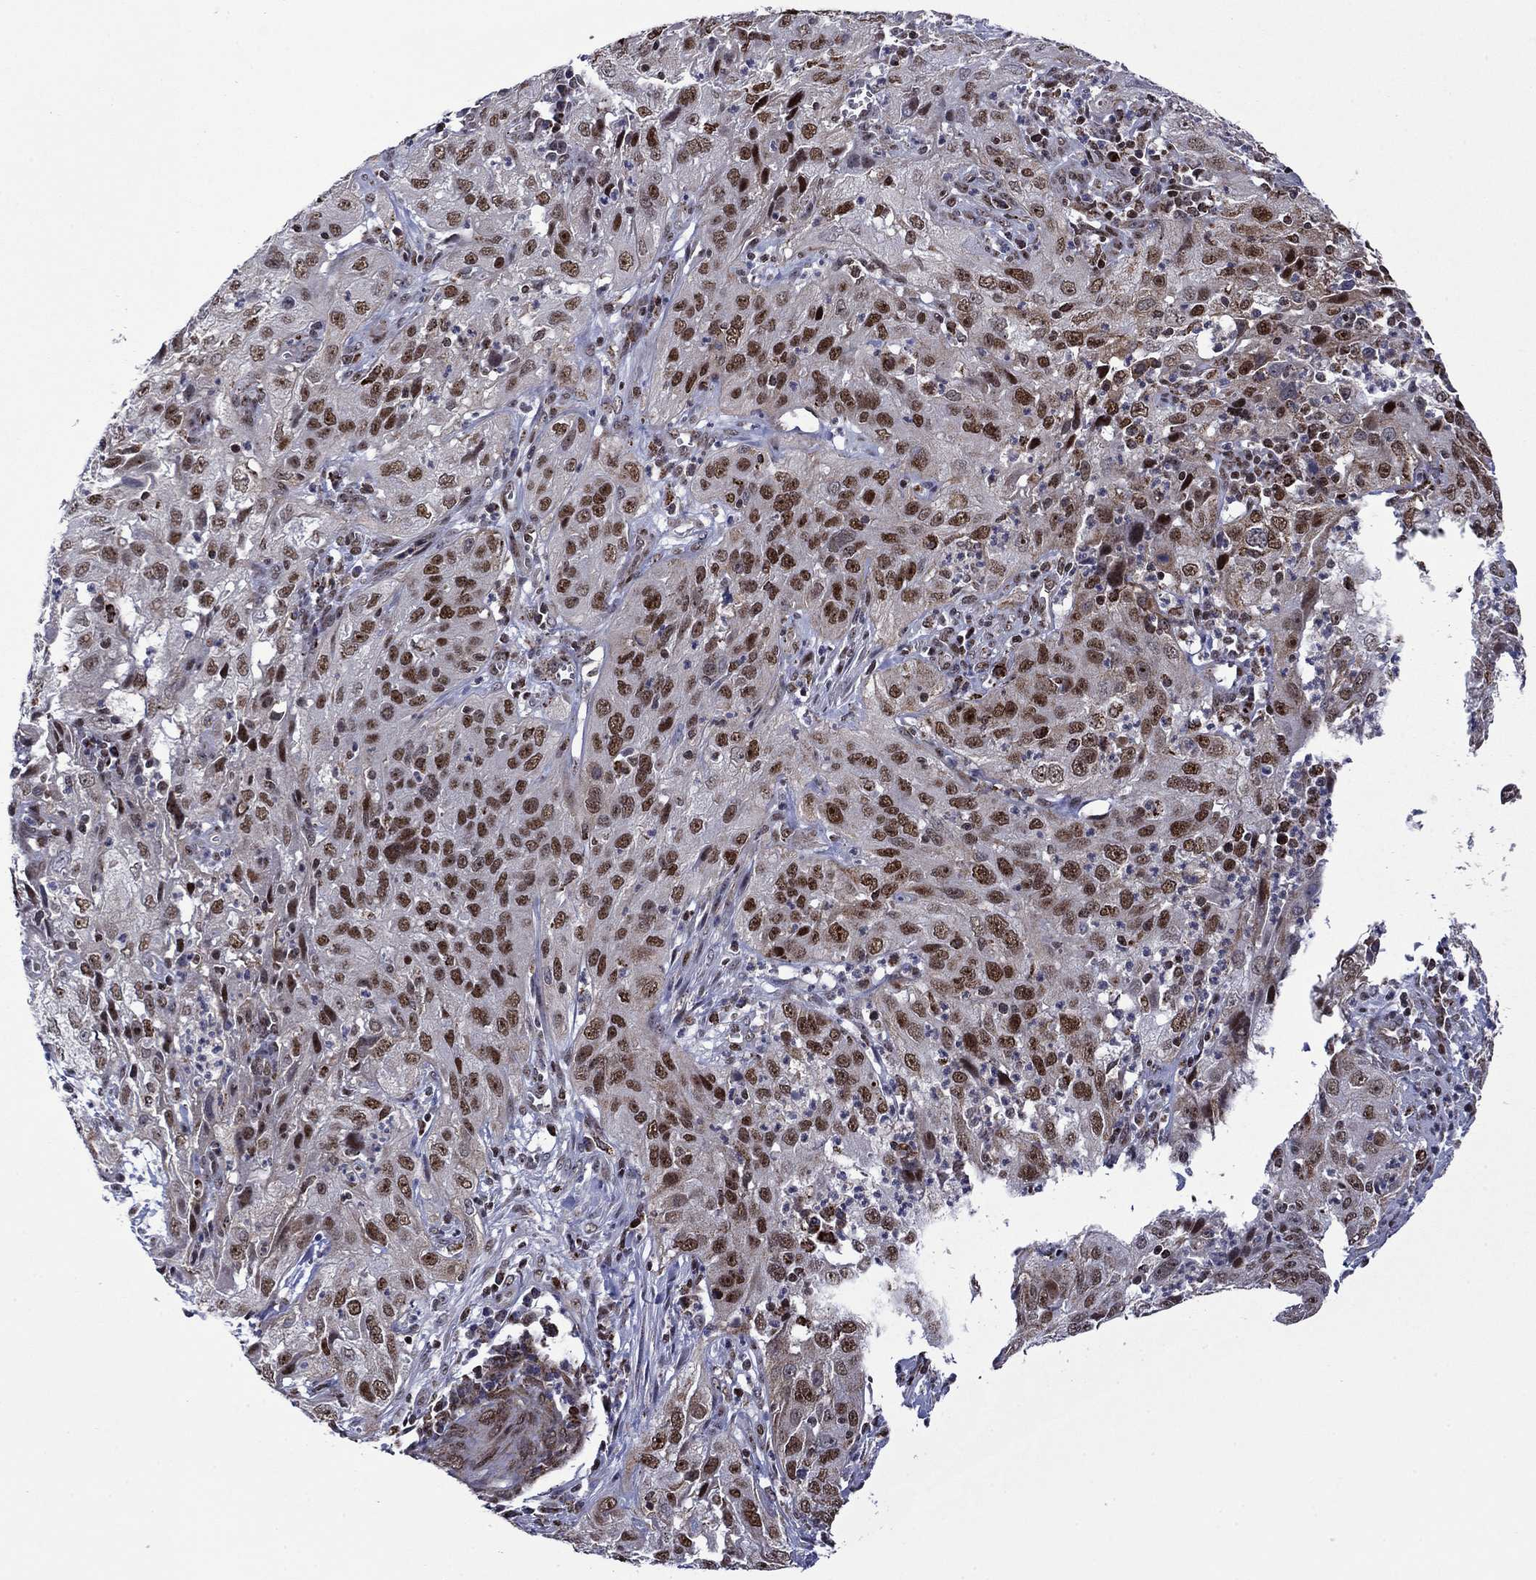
{"staining": {"intensity": "strong", "quantity": "25%-75%", "location": "nuclear"}, "tissue": "cervical cancer", "cell_type": "Tumor cells", "image_type": "cancer", "snomed": [{"axis": "morphology", "description": "Squamous cell carcinoma, NOS"}, {"axis": "topography", "description": "Cervix"}], "caption": "Cervical cancer (squamous cell carcinoma) stained with immunohistochemistry shows strong nuclear expression in about 25%-75% of tumor cells. Immunohistochemistry stains the protein of interest in brown and the nuclei are stained blue.", "gene": "SURF2", "patient": {"sex": "female", "age": 32}}